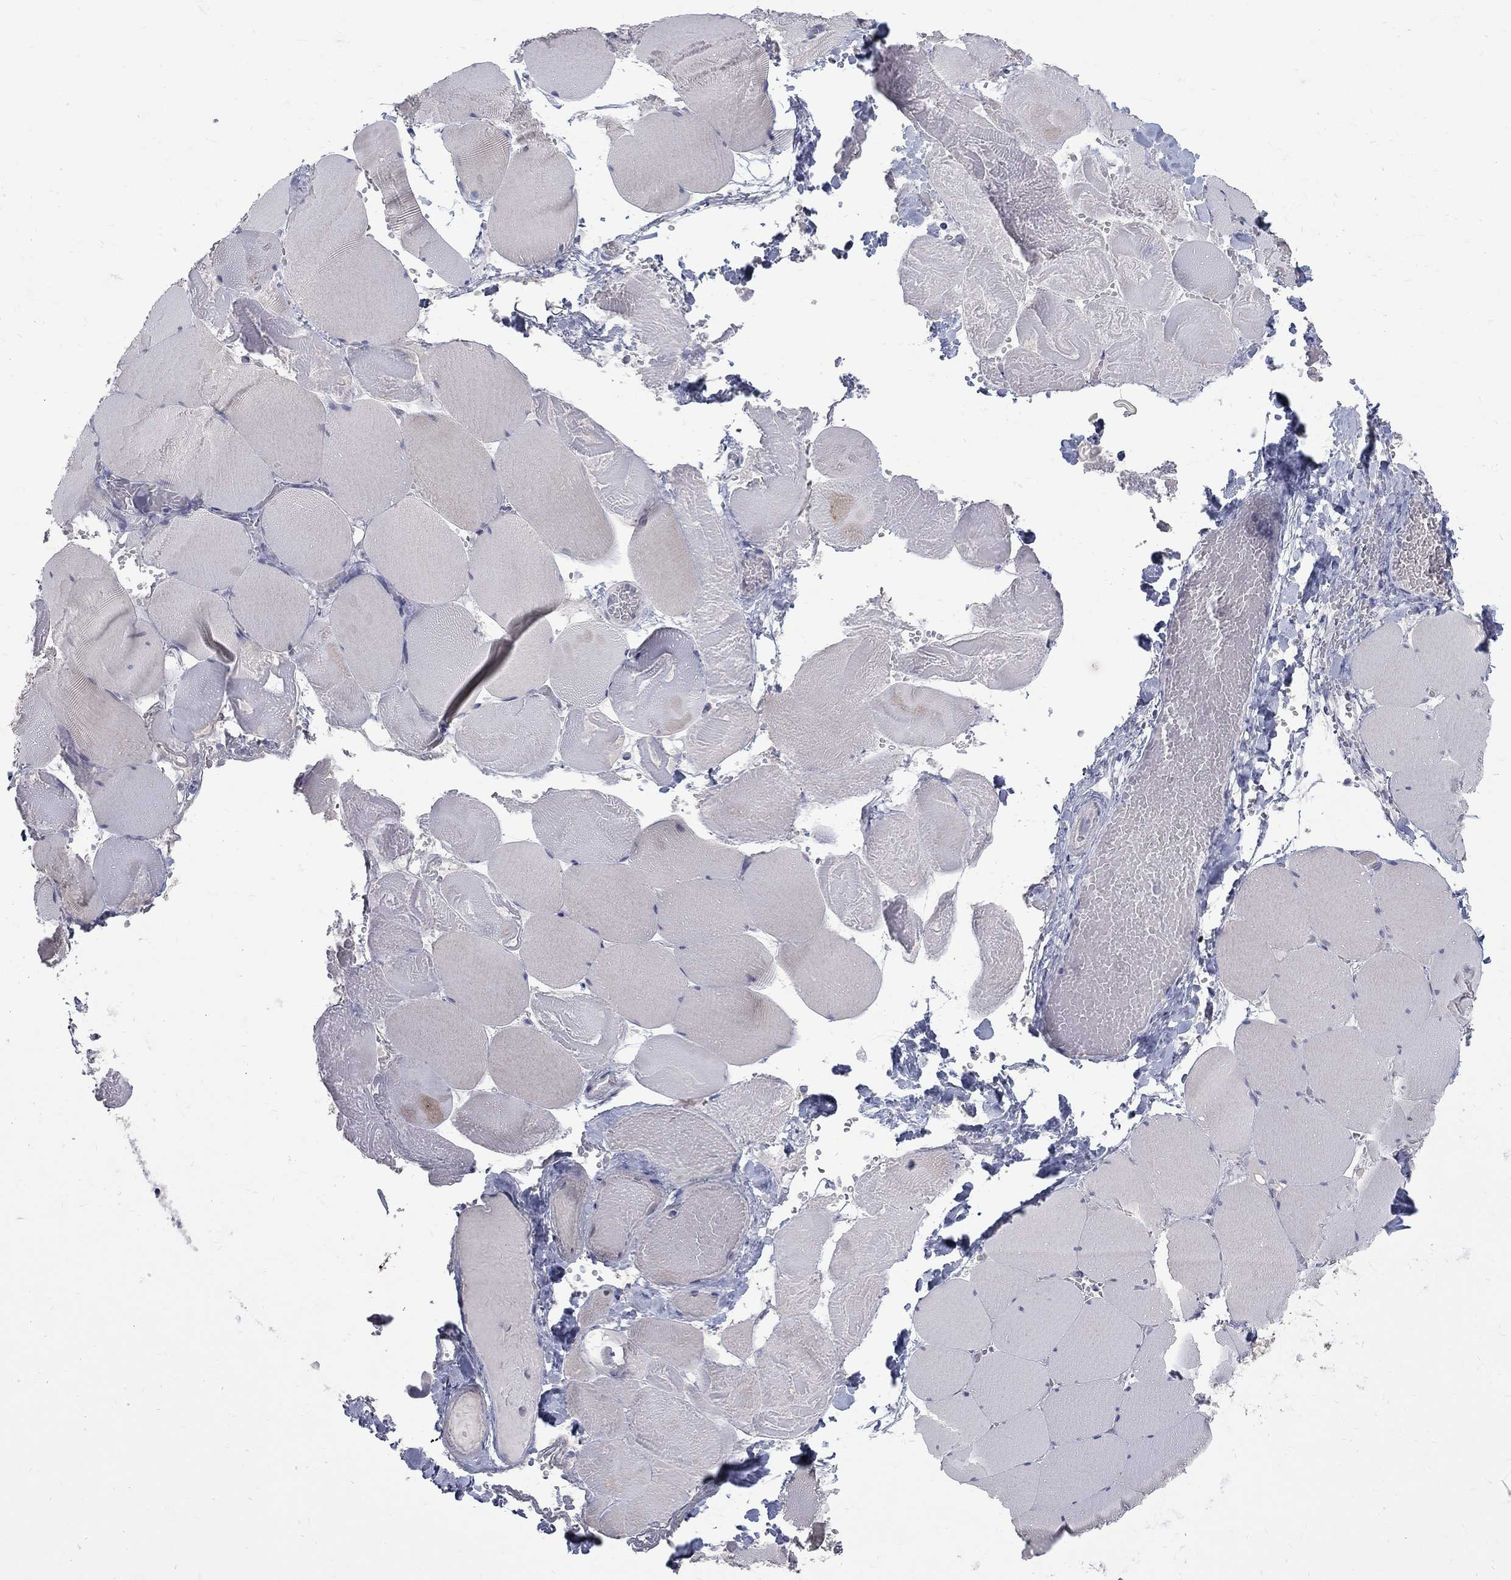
{"staining": {"intensity": "negative", "quantity": "none", "location": "none"}, "tissue": "skeletal muscle", "cell_type": "Myocytes", "image_type": "normal", "snomed": [{"axis": "morphology", "description": "Normal tissue, NOS"}, {"axis": "morphology", "description": "Malignant melanoma, Metastatic site"}, {"axis": "topography", "description": "Skeletal muscle"}], "caption": "Immunohistochemistry (IHC) micrograph of benign human skeletal muscle stained for a protein (brown), which exhibits no expression in myocytes.", "gene": "CTNND2", "patient": {"sex": "male", "age": 50}}